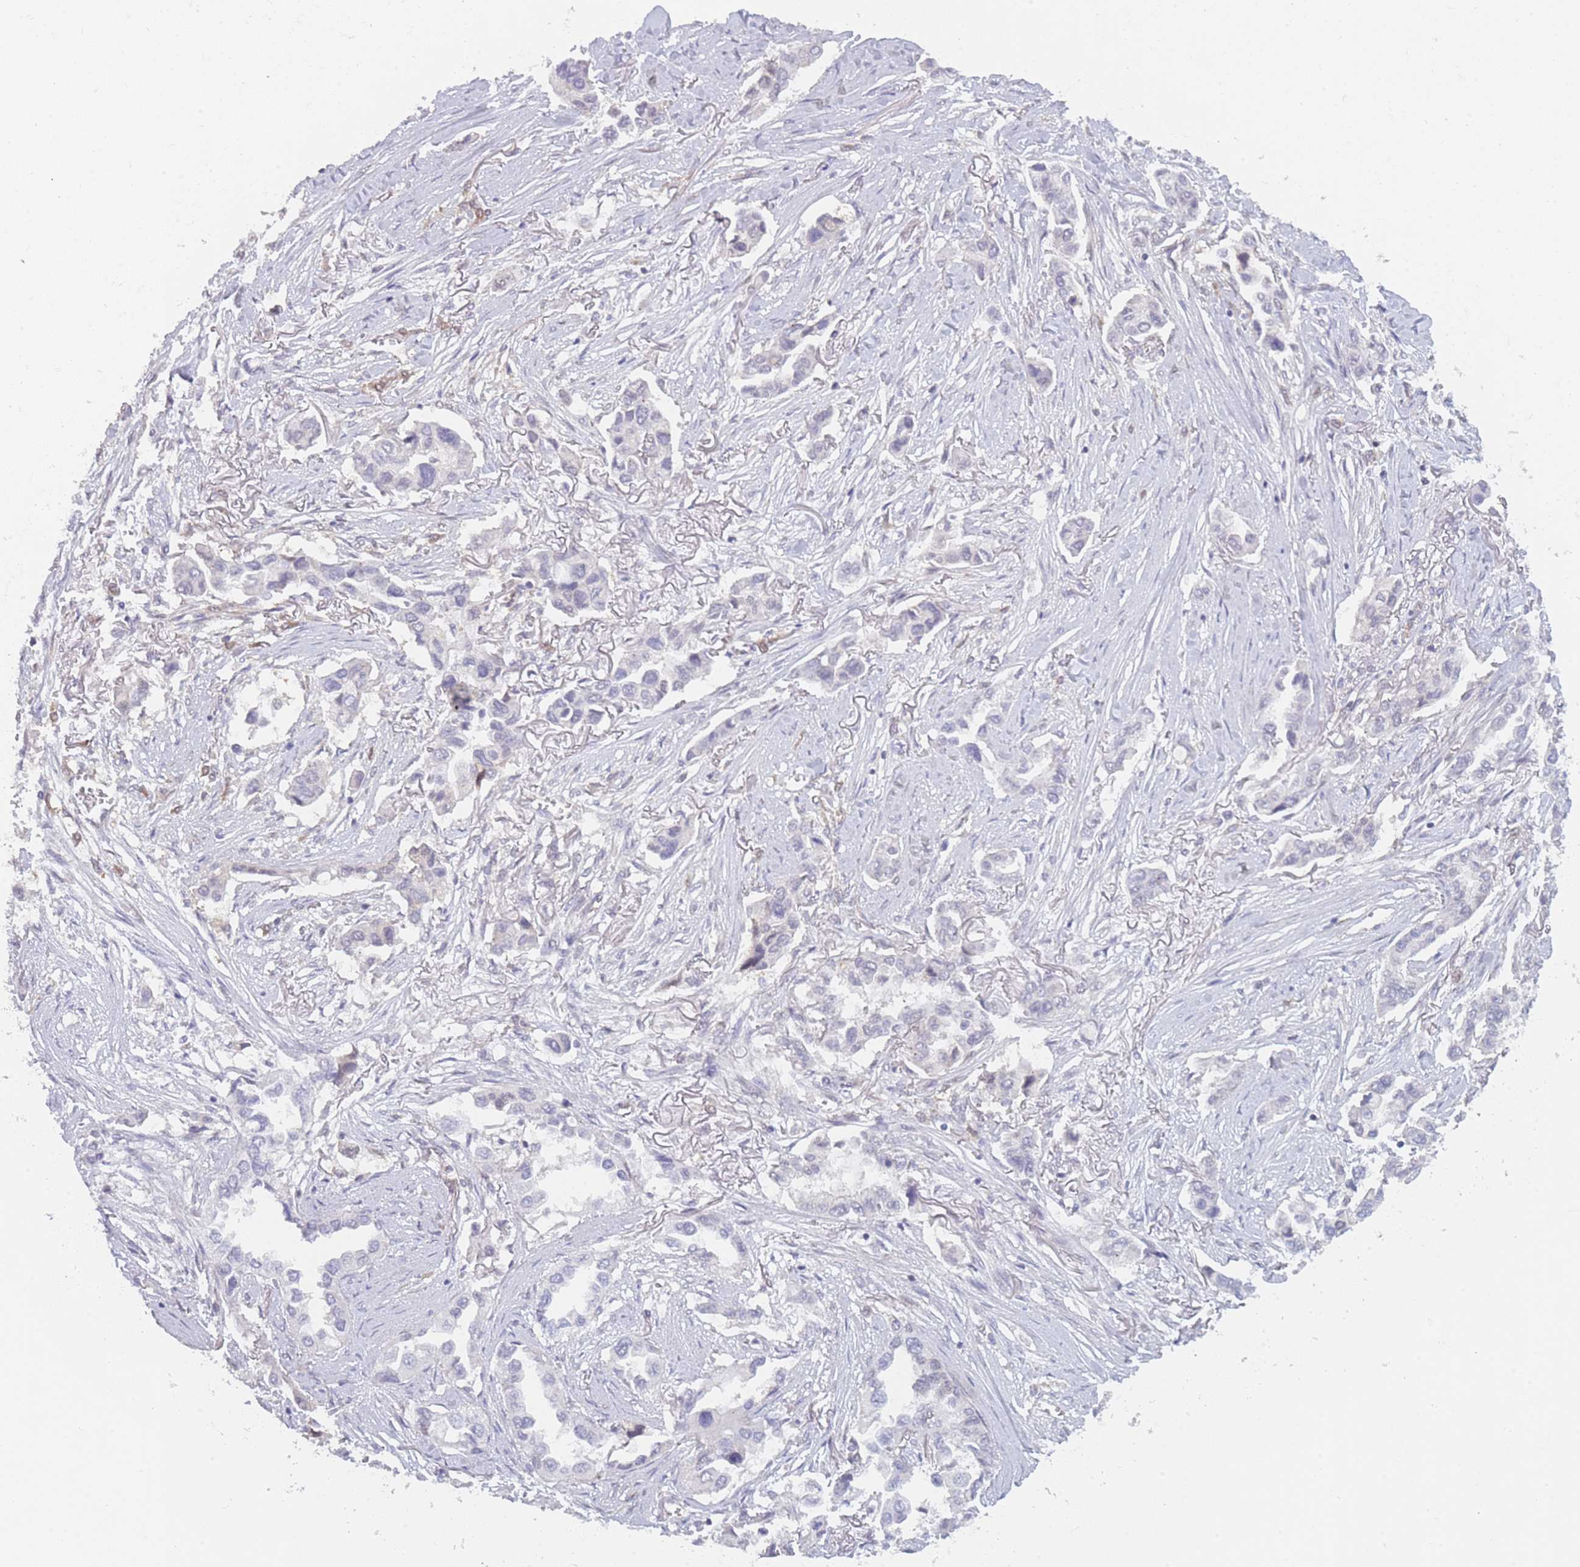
{"staining": {"intensity": "negative", "quantity": "none", "location": "none"}, "tissue": "lung cancer", "cell_type": "Tumor cells", "image_type": "cancer", "snomed": [{"axis": "morphology", "description": "Adenocarcinoma, NOS"}, {"axis": "topography", "description": "Lung"}], "caption": "Immunohistochemistry image of neoplastic tissue: lung cancer (adenocarcinoma) stained with DAB (3,3'-diaminobenzidine) reveals no significant protein staining in tumor cells.", "gene": "MRI1", "patient": {"sex": "female", "age": 76}}